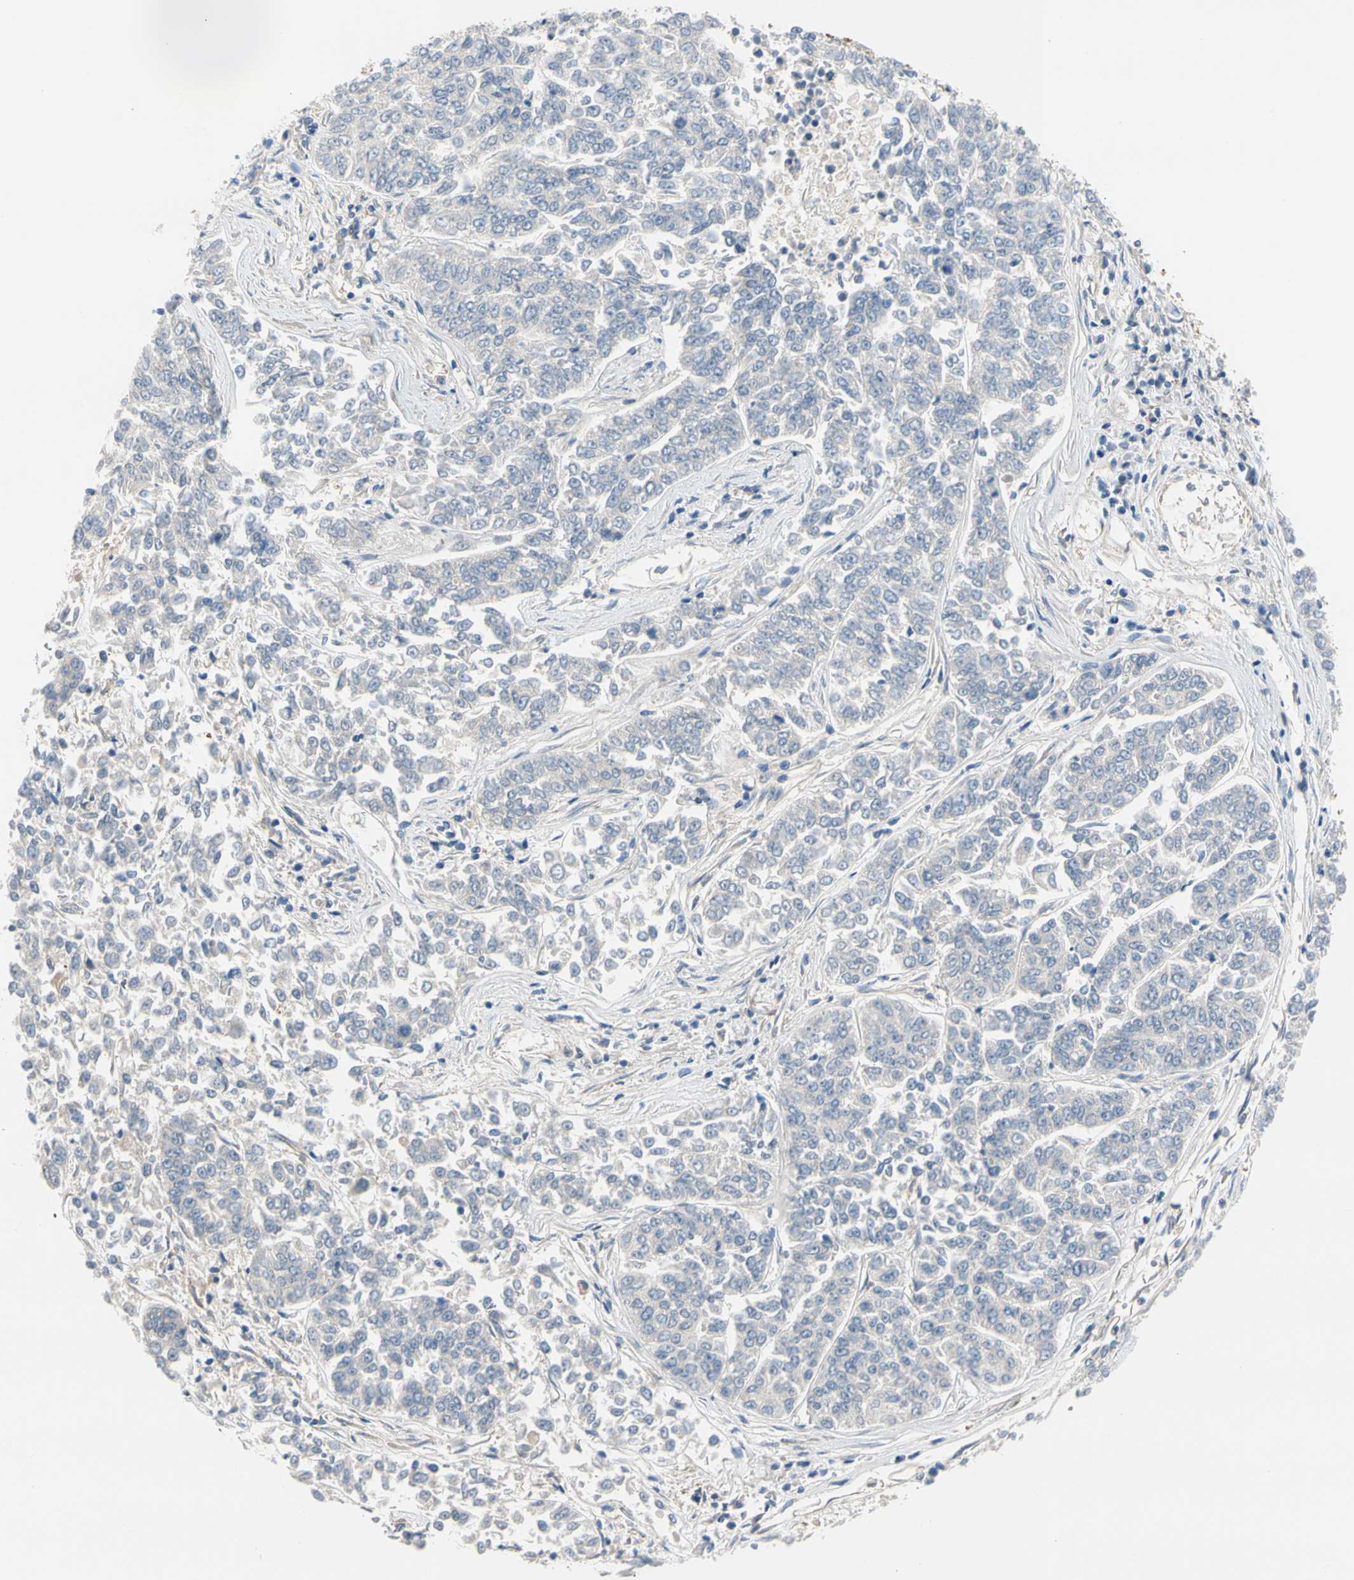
{"staining": {"intensity": "negative", "quantity": "none", "location": "none"}, "tissue": "lung cancer", "cell_type": "Tumor cells", "image_type": "cancer", "snomed": [{"axis": "morphology", "description": "Adenocarcinoma, NOS"}, {"axis": "topography", "description": "Lung"}], "caption": "Immunohistochemistry of human lung adenocarcinoma displays no staining in tumor cells.", "gene": "ENTREP3", "patient": {"sex": "male", "age": 84}}